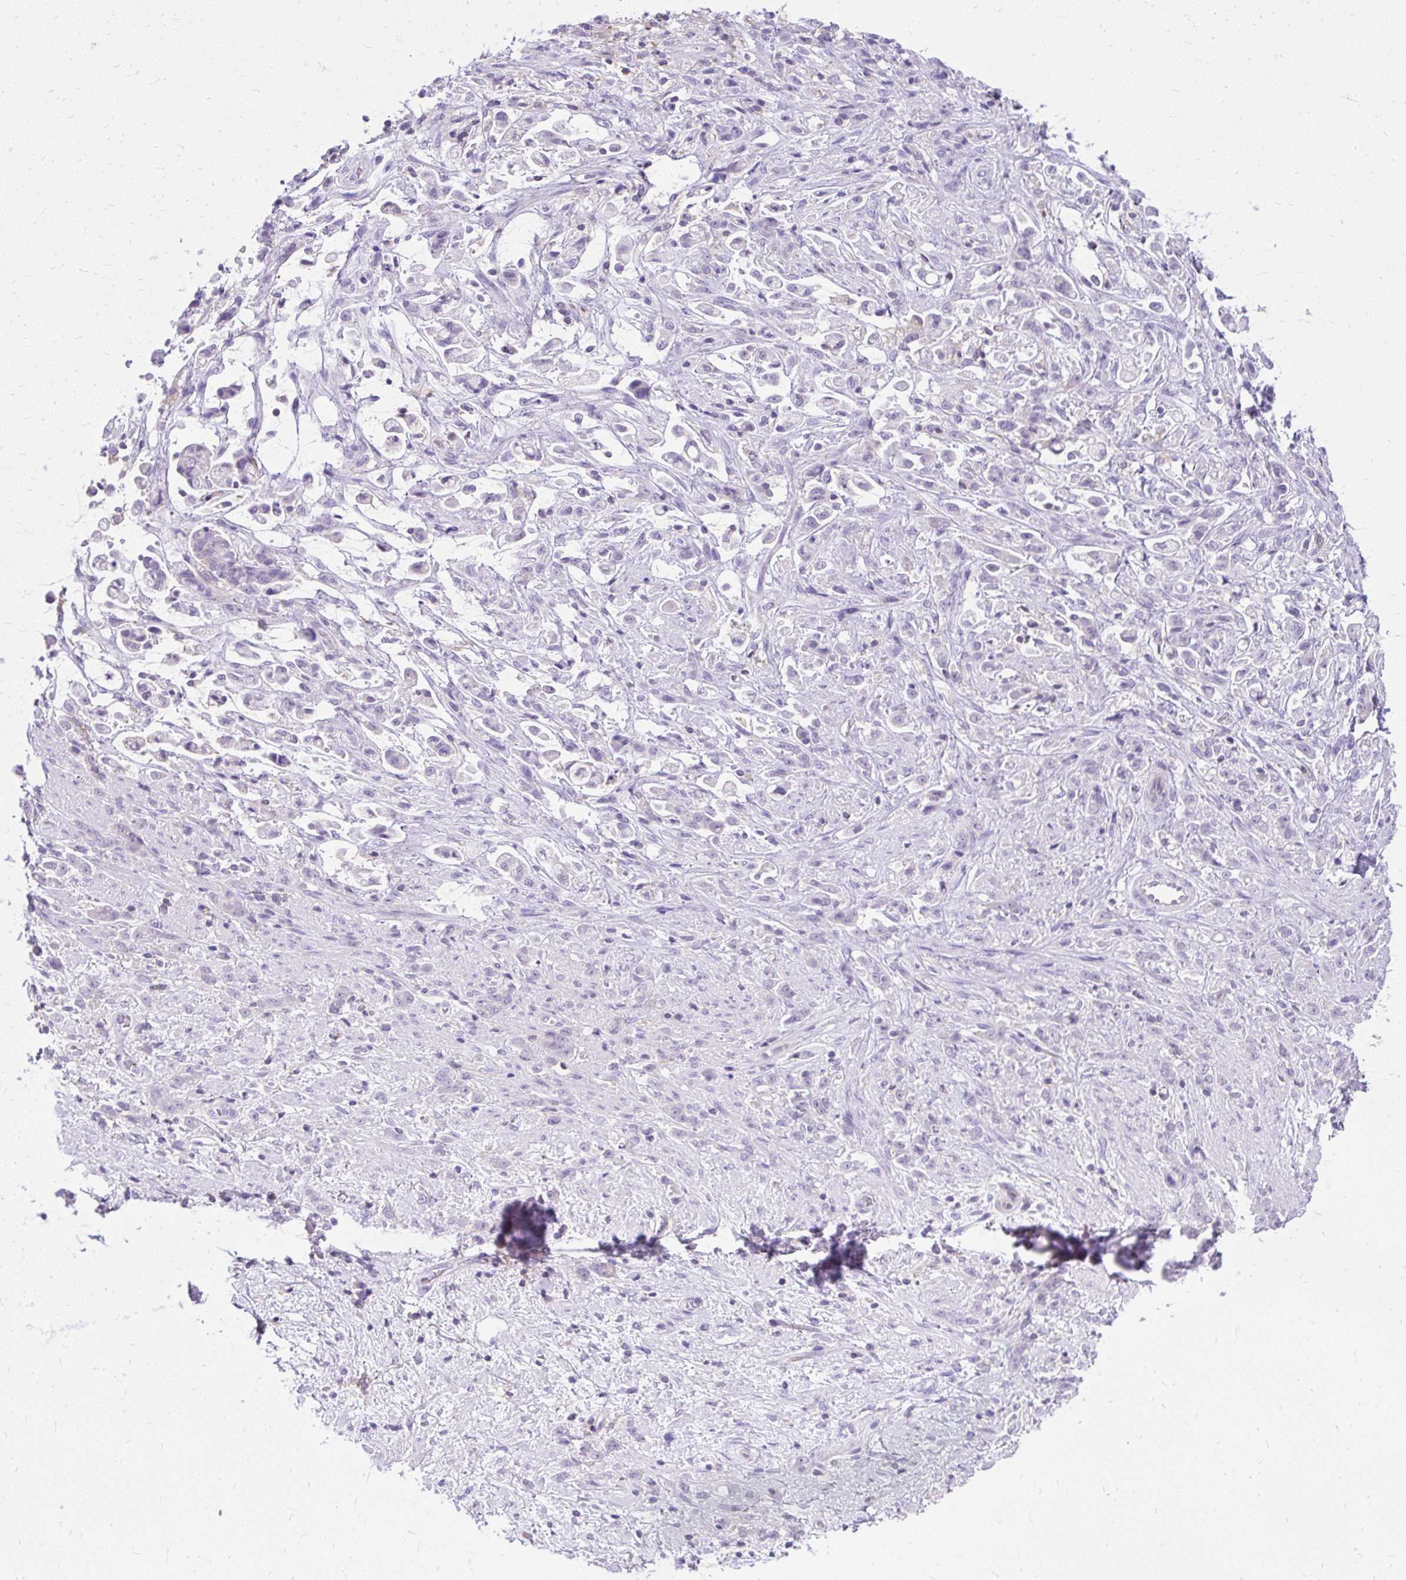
{"staining": {"intensity": "negative", "quantity": "none", "location": "none"}, "tissue": "stomach cancer", "cell_type": "Tumor cells", "image_type": "cancer", "snomed": [{"axis": "morphology", "description": "Adenocarcinoma, NOS"}, {"axis": "topography", "description": "Stomach"}], "caption": "This is an immunohistochemistry micrograph of stomach adenocarcinoma. There is no positivity in tumor cells.", "gene": "GPRIN3", "patient": {"sex": "female", "age": 60}}